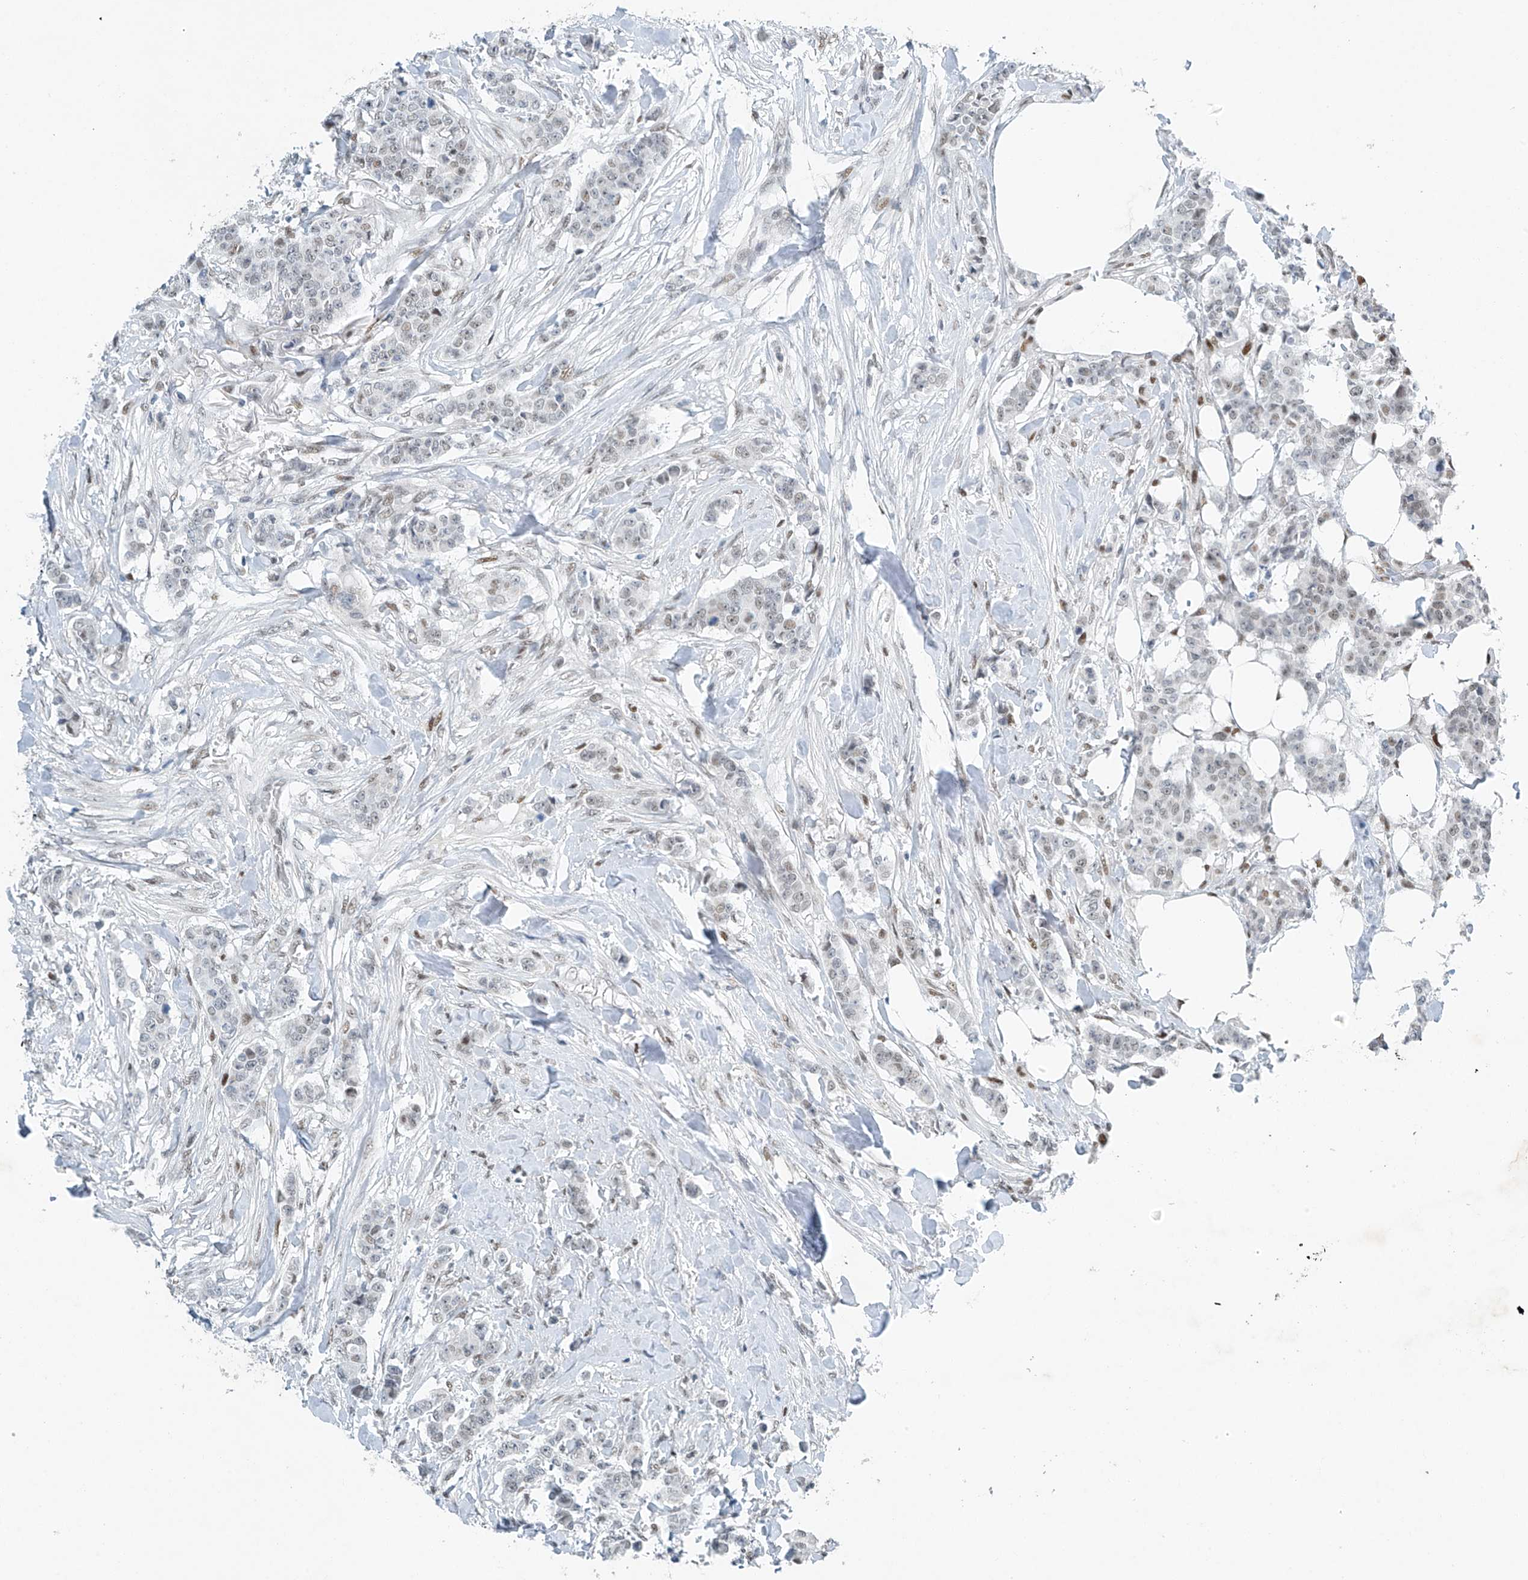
{"staining": {"intensity": "weak", "quantity": "<25%", "location": "nuclear"}, "tissue": "breast cancer", "cell_type": "Tumor cells", "image_type": "cancer", "snomed": [{"axis": "morphology", "description": "Duct carcinoma"}, {"axis": "topography", "description": "Breast"}], "caption": "Tumor cells show no significant protein positivity in invasive ductal carcinoma (breast).", "gene": "TAF8", "patient": {"sex": "female", "age": 40}}